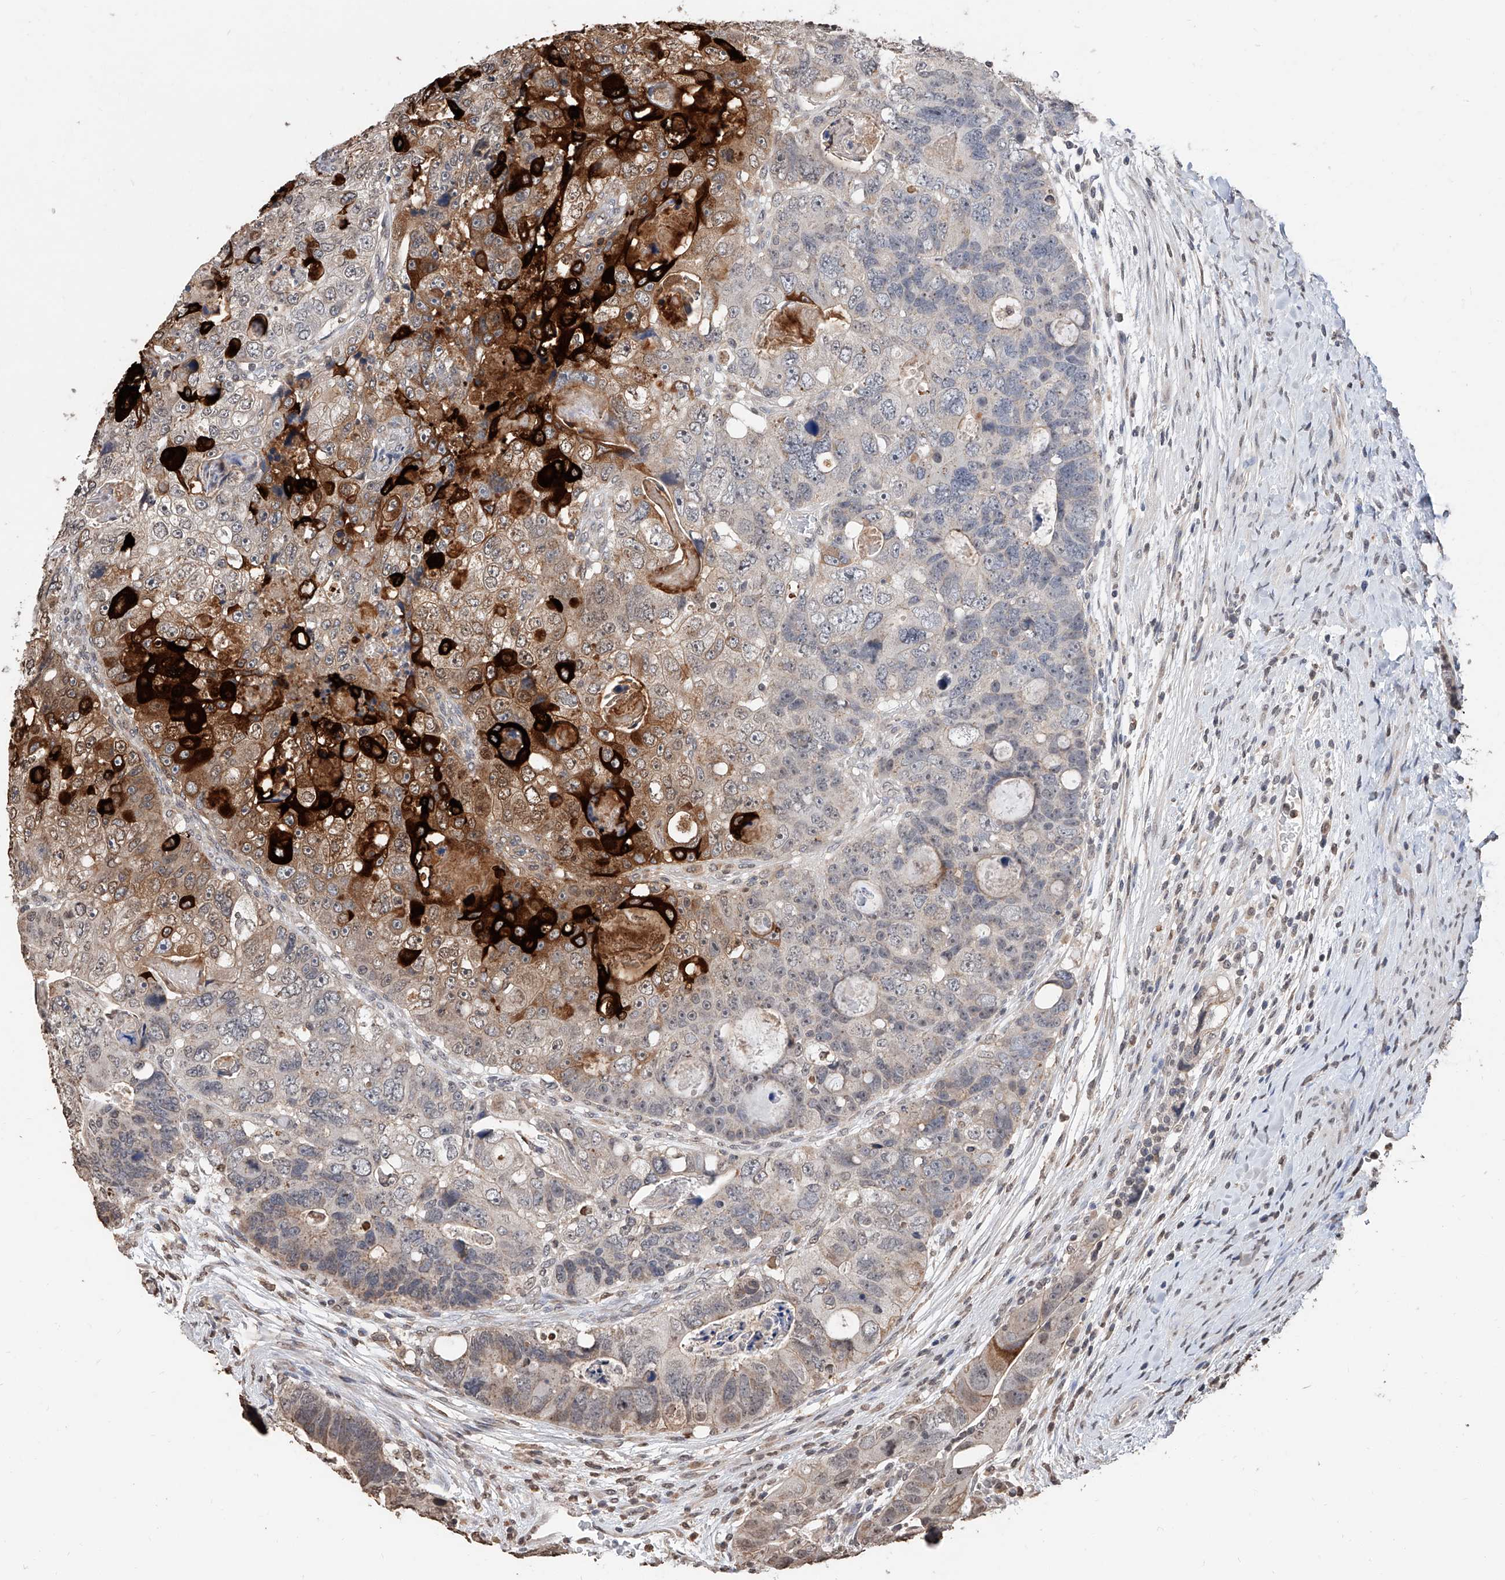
{"staining": {"intensity": "strong", "quantity": "<25%", "location": "cytoplasmic/membranous"}, "tissue": "colorectal cancer", "cell_type": "Tumor cells", "image_type": "cancer", "snomed": [{"axis": "morphology", "description": "Adenocarcinoma, NOS"}, {"axis": "topography", "description": "Rectum"}], "caption": "A brown stain highlights strong cytoplasmic/membranous positivity of a protein in human colorectal cancer (adenocarcinoma) tumor cells.", "gene": "RP9", "patient": {"sex": "male", "age": 59}}